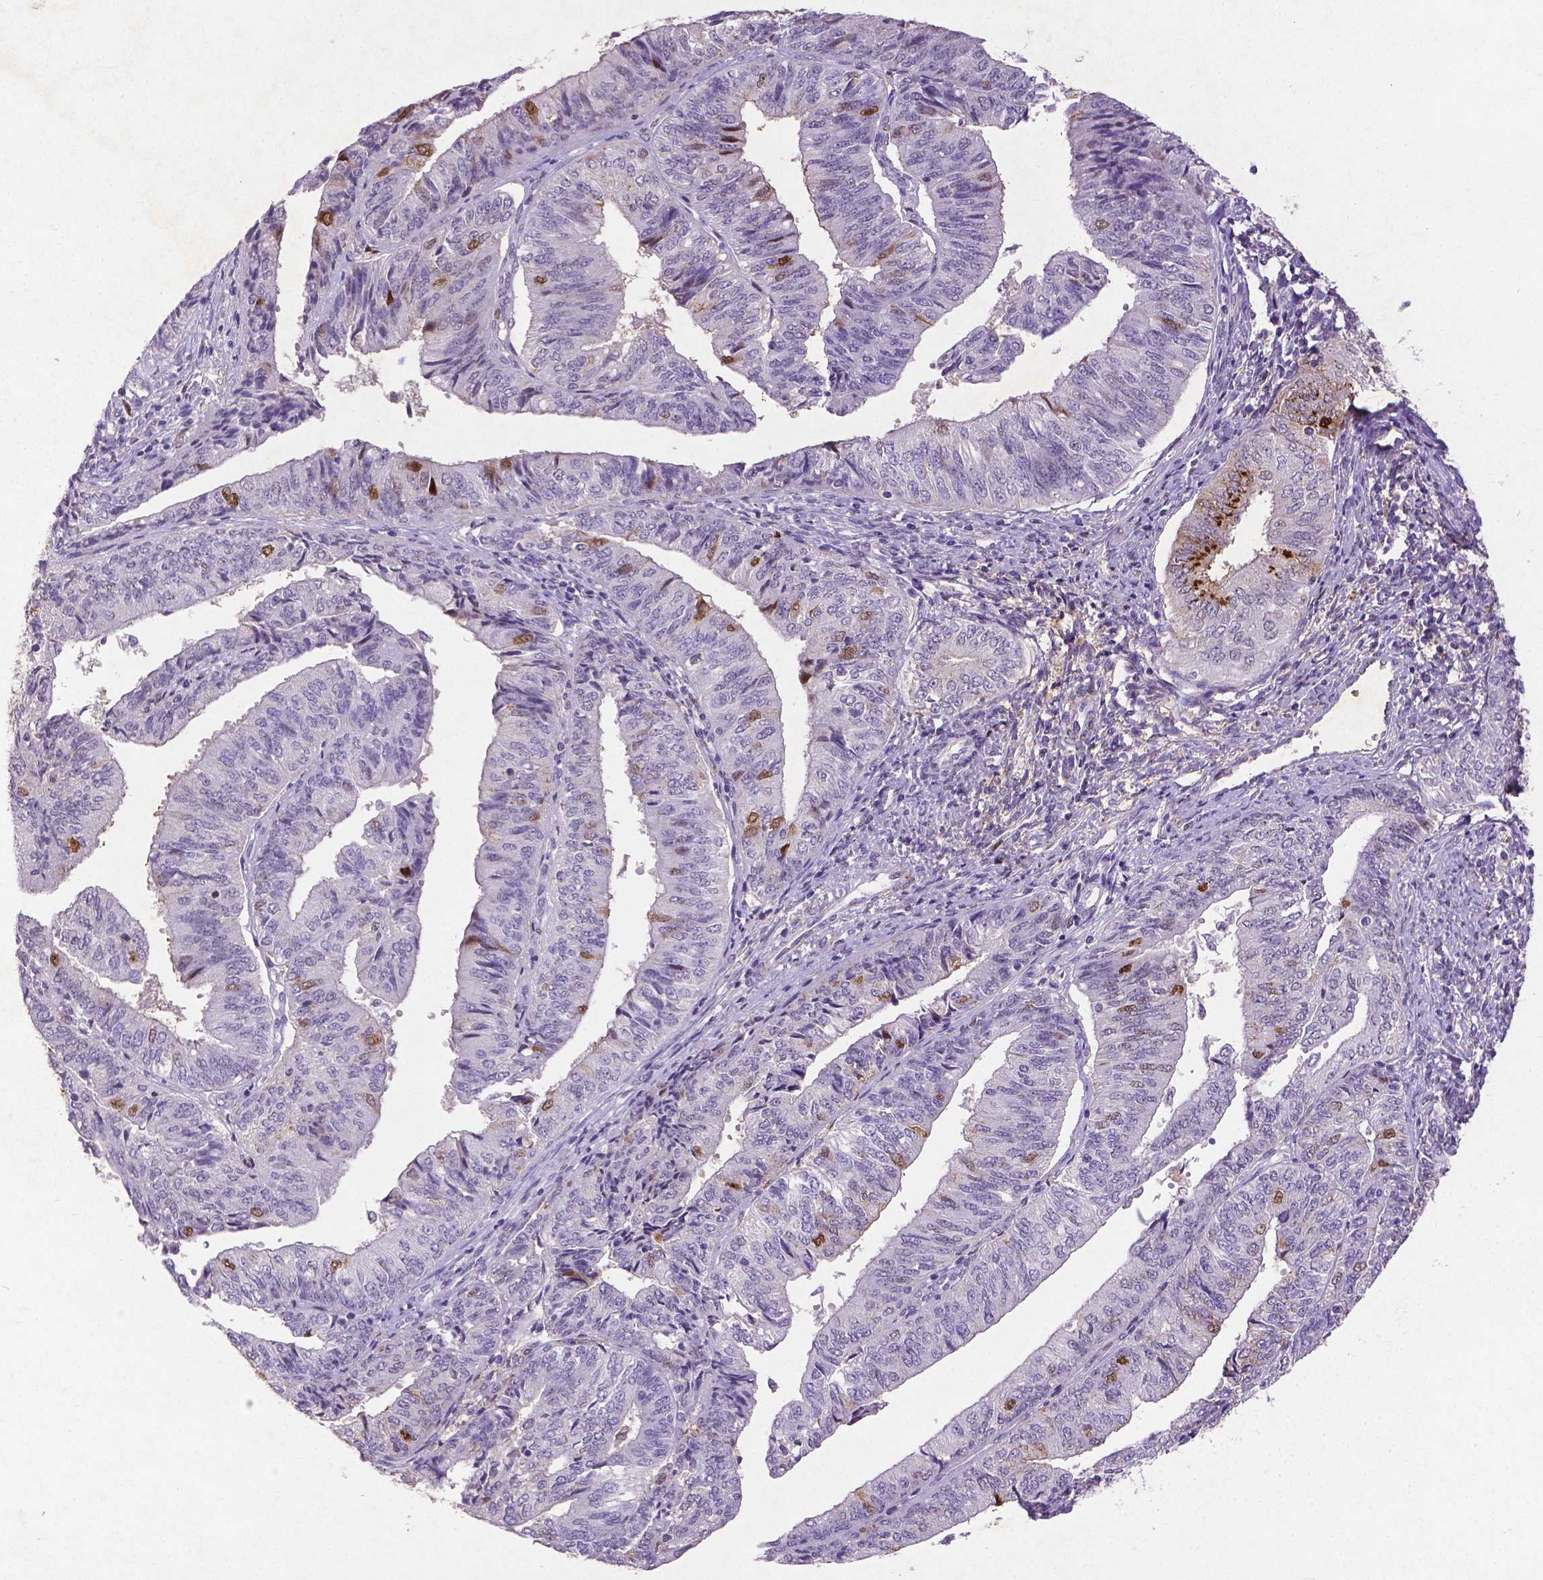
{"staining": {"intensity": "strong", "quantity": "<25%", "location": "nuclear"}, "tissue": "endometrial cancer", "cell_type": "Tumor cells", "image_type": "cancer", "snomed": [{"axis": "morphology", "description": "Adenocarcinoma, NOS"}, {"axis": "topography", "description": "Endometrium"}], "caption": "Strong nuclear protein staining is present in about <25% of tumor cells in endometrial cancer. (DAB (3,3'-diaminobenzidine) IHC with brightfield microscopy, high magnification).", "gene": "CDKN1A", "patient": {"sex": "female", "age": 58}}